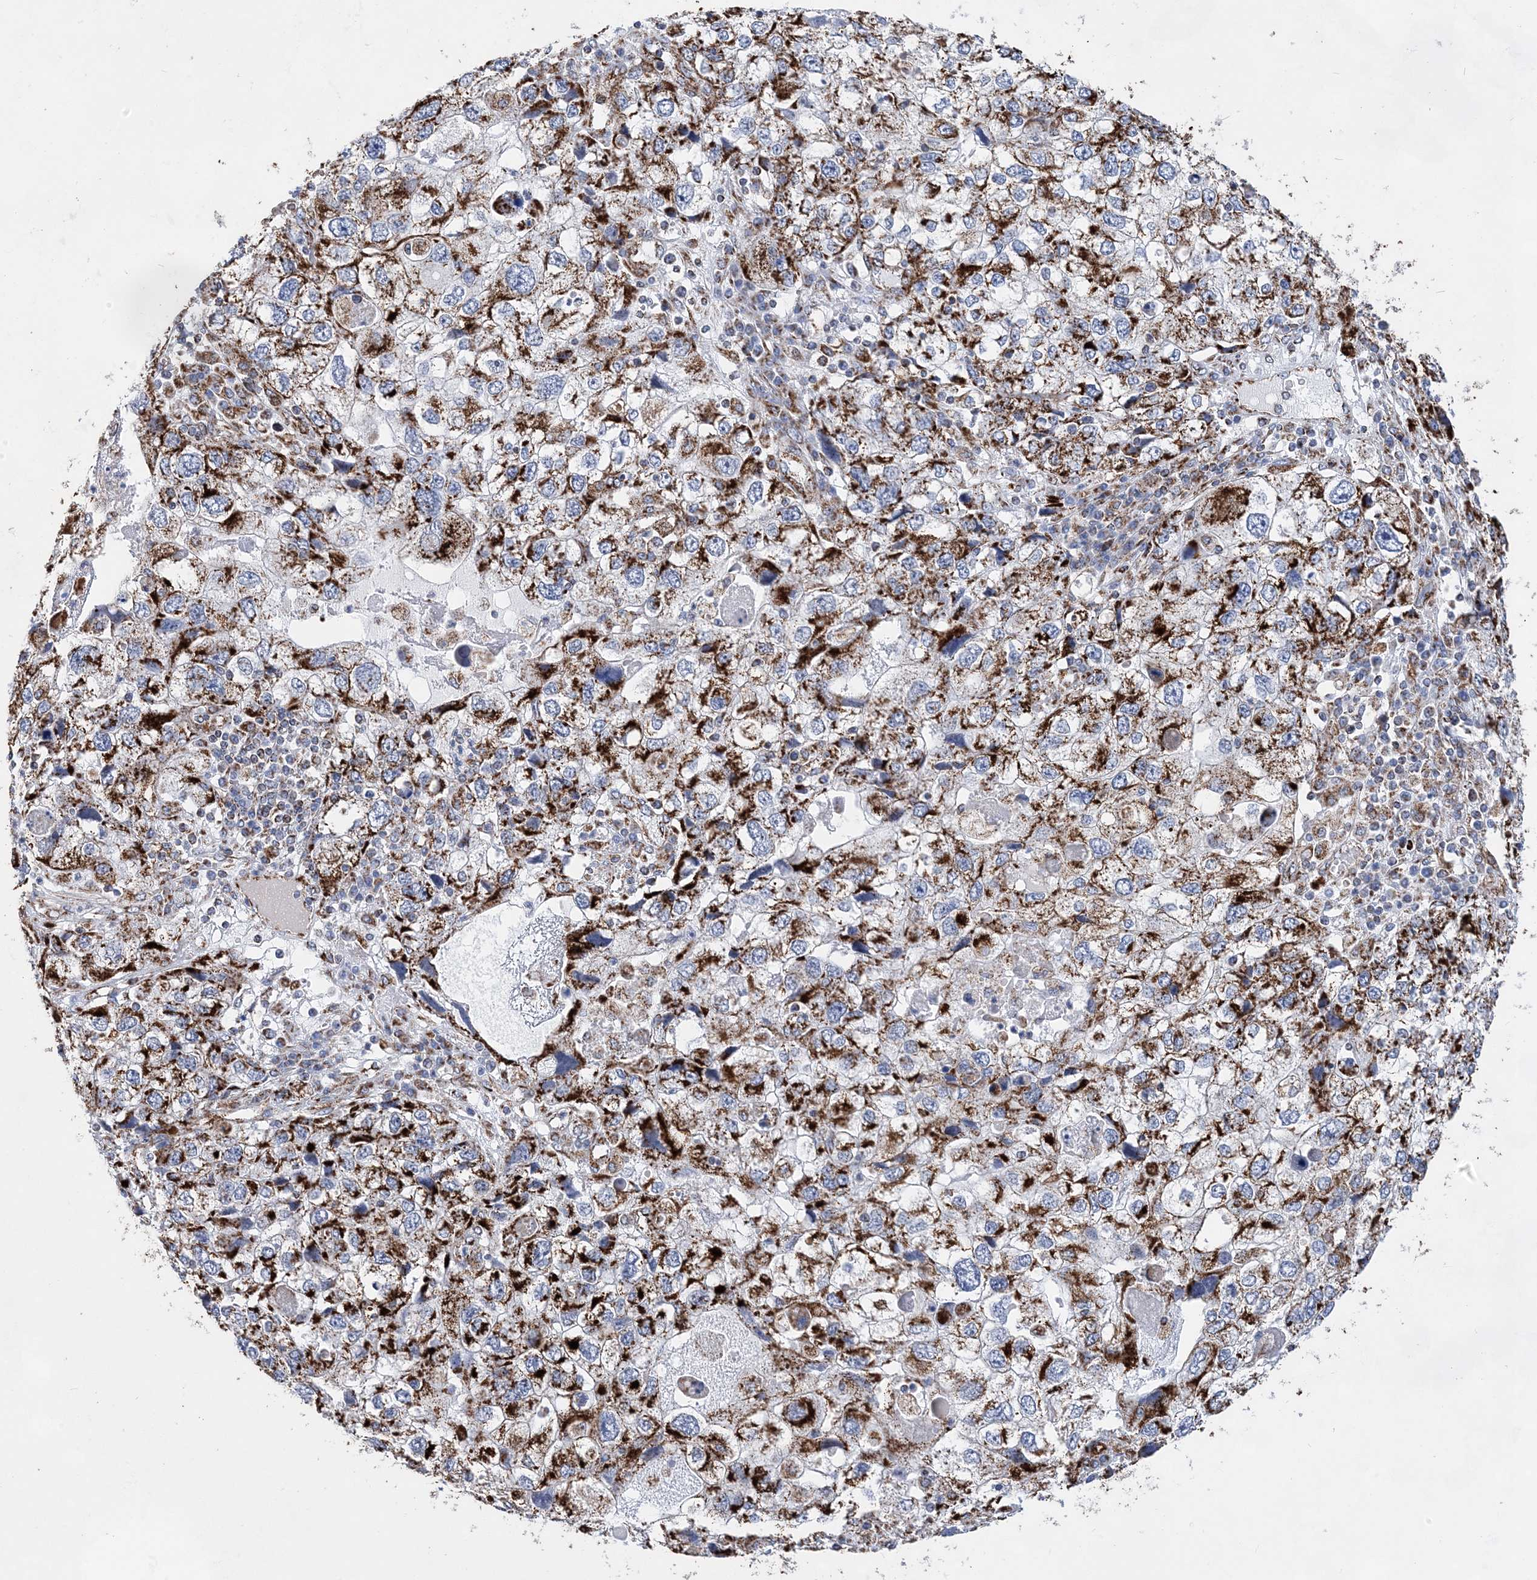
{"staining": {"intensity": "strong", "quantity": ">75%", "location": "cytoplasmic/membranous"}, "tissue": "endometrial cancer", "cell_type": "Tumor cells", "image_type": "cancer", "snomed": [{"axis": "morphology", "description": "Adenocarcinoma, NOS"}, {"axis": "topography", "description": "Endometrium"}], "caption": "Adenocarcinoma (endometrial) was stained to show a protein in brown. There is high levels of strong cytoplasmic/membranous positivity in about >75% of tumor cells. (DAB IHC with brightfield microscopy, high magnification).", "gene": "ACOT9", "patient": {"sex": "female", "age": 49}}